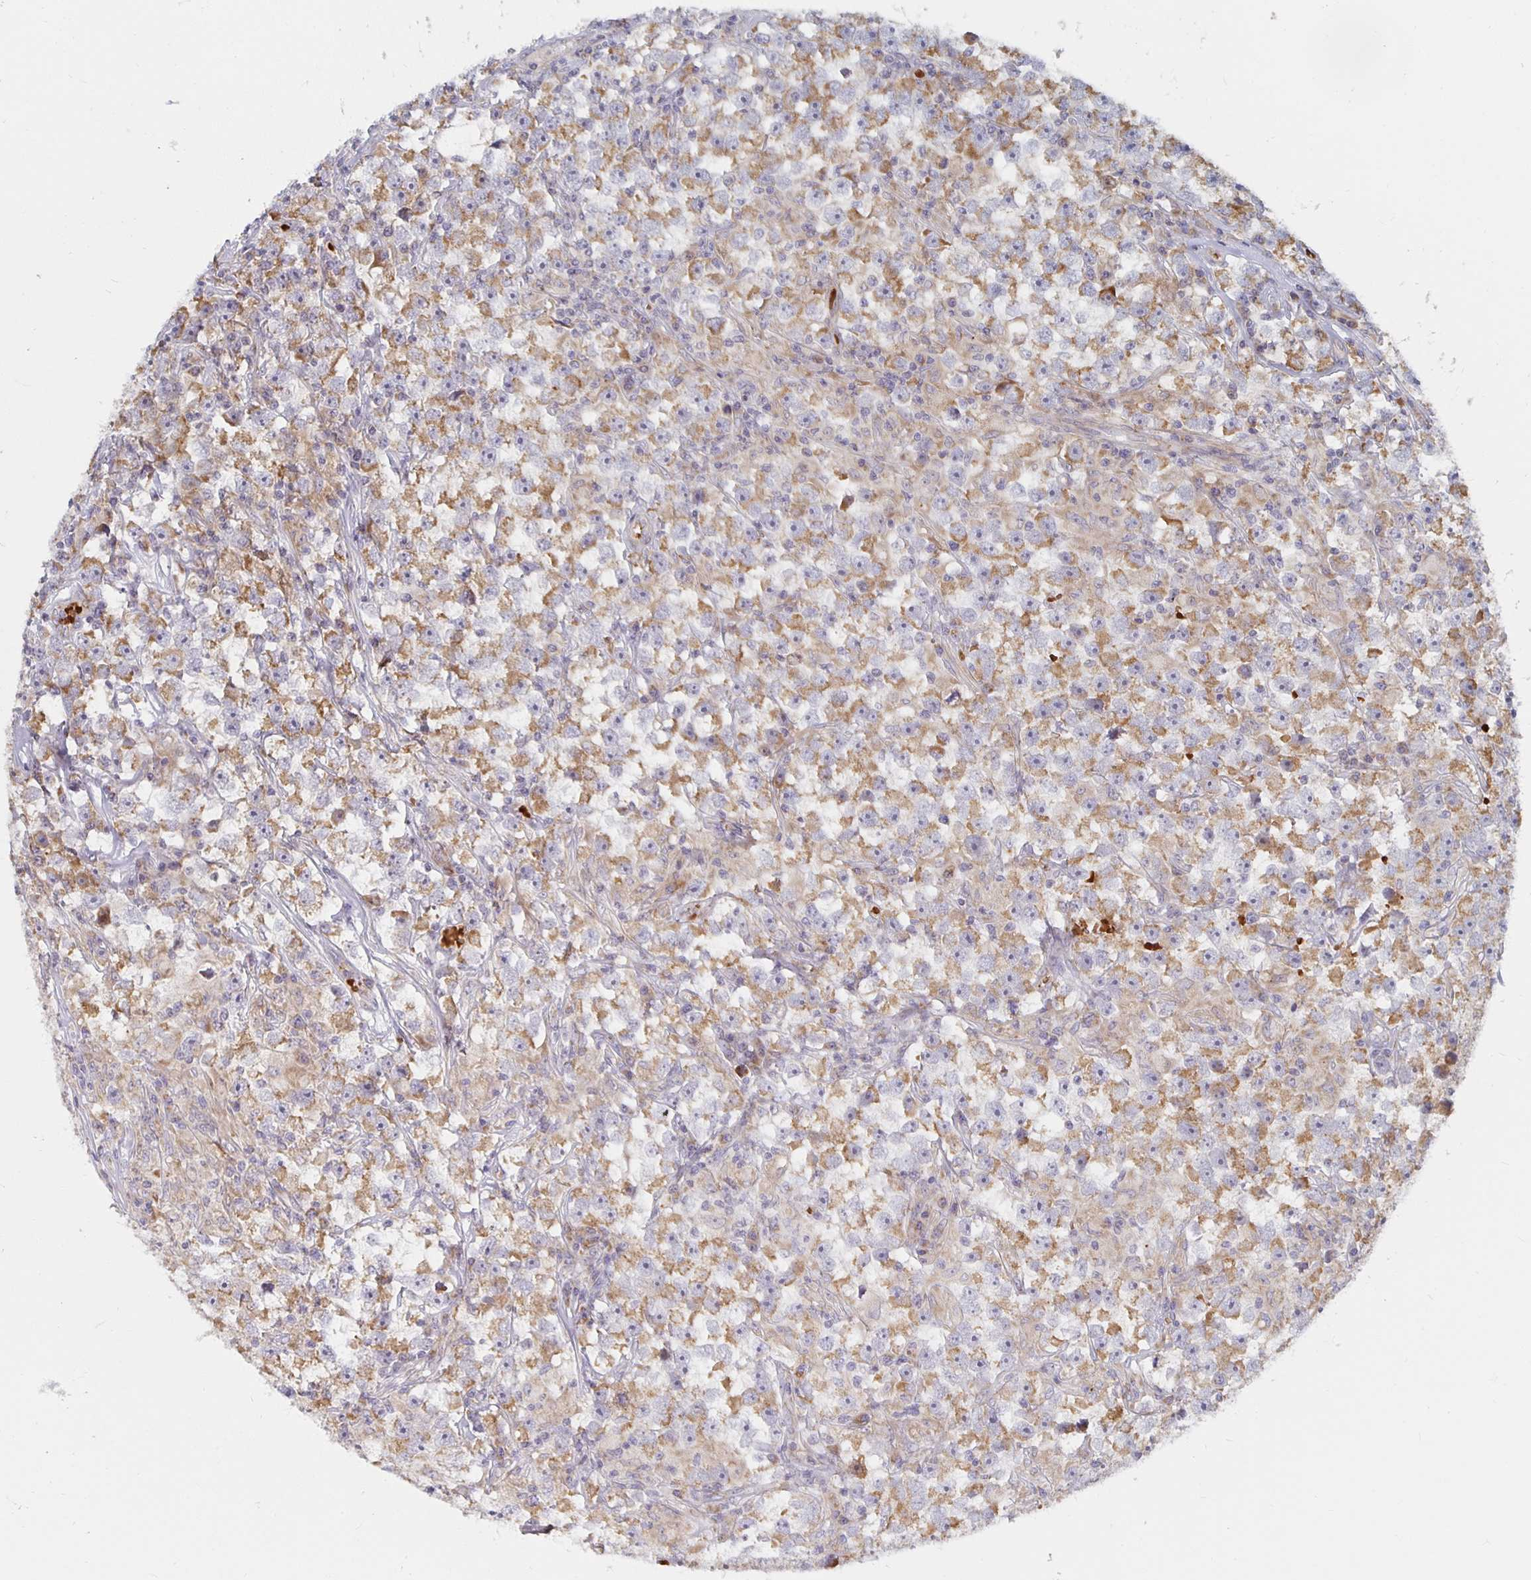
{"staining": {"intensity": "moderate", "quantity": ">75%", "location": "cytoplasmic/membranous"}, "tissue": "testis cancer", "cell_type": "Tumor cells", "image_type": "cancer", "snomed": [{"axis": "morphology", "description": "Seminoma, NOS"}, {"axis": "topography", "description": "Testis"}], "caption": "An image showing moderate cytoplasmic/membranous staining in approximately >75% of tumor cells in testis cancer, as visualized by brown immunohistochemical staining.", "gene": "MRPL28", "patient": {"sex": "male", "age": 33}}